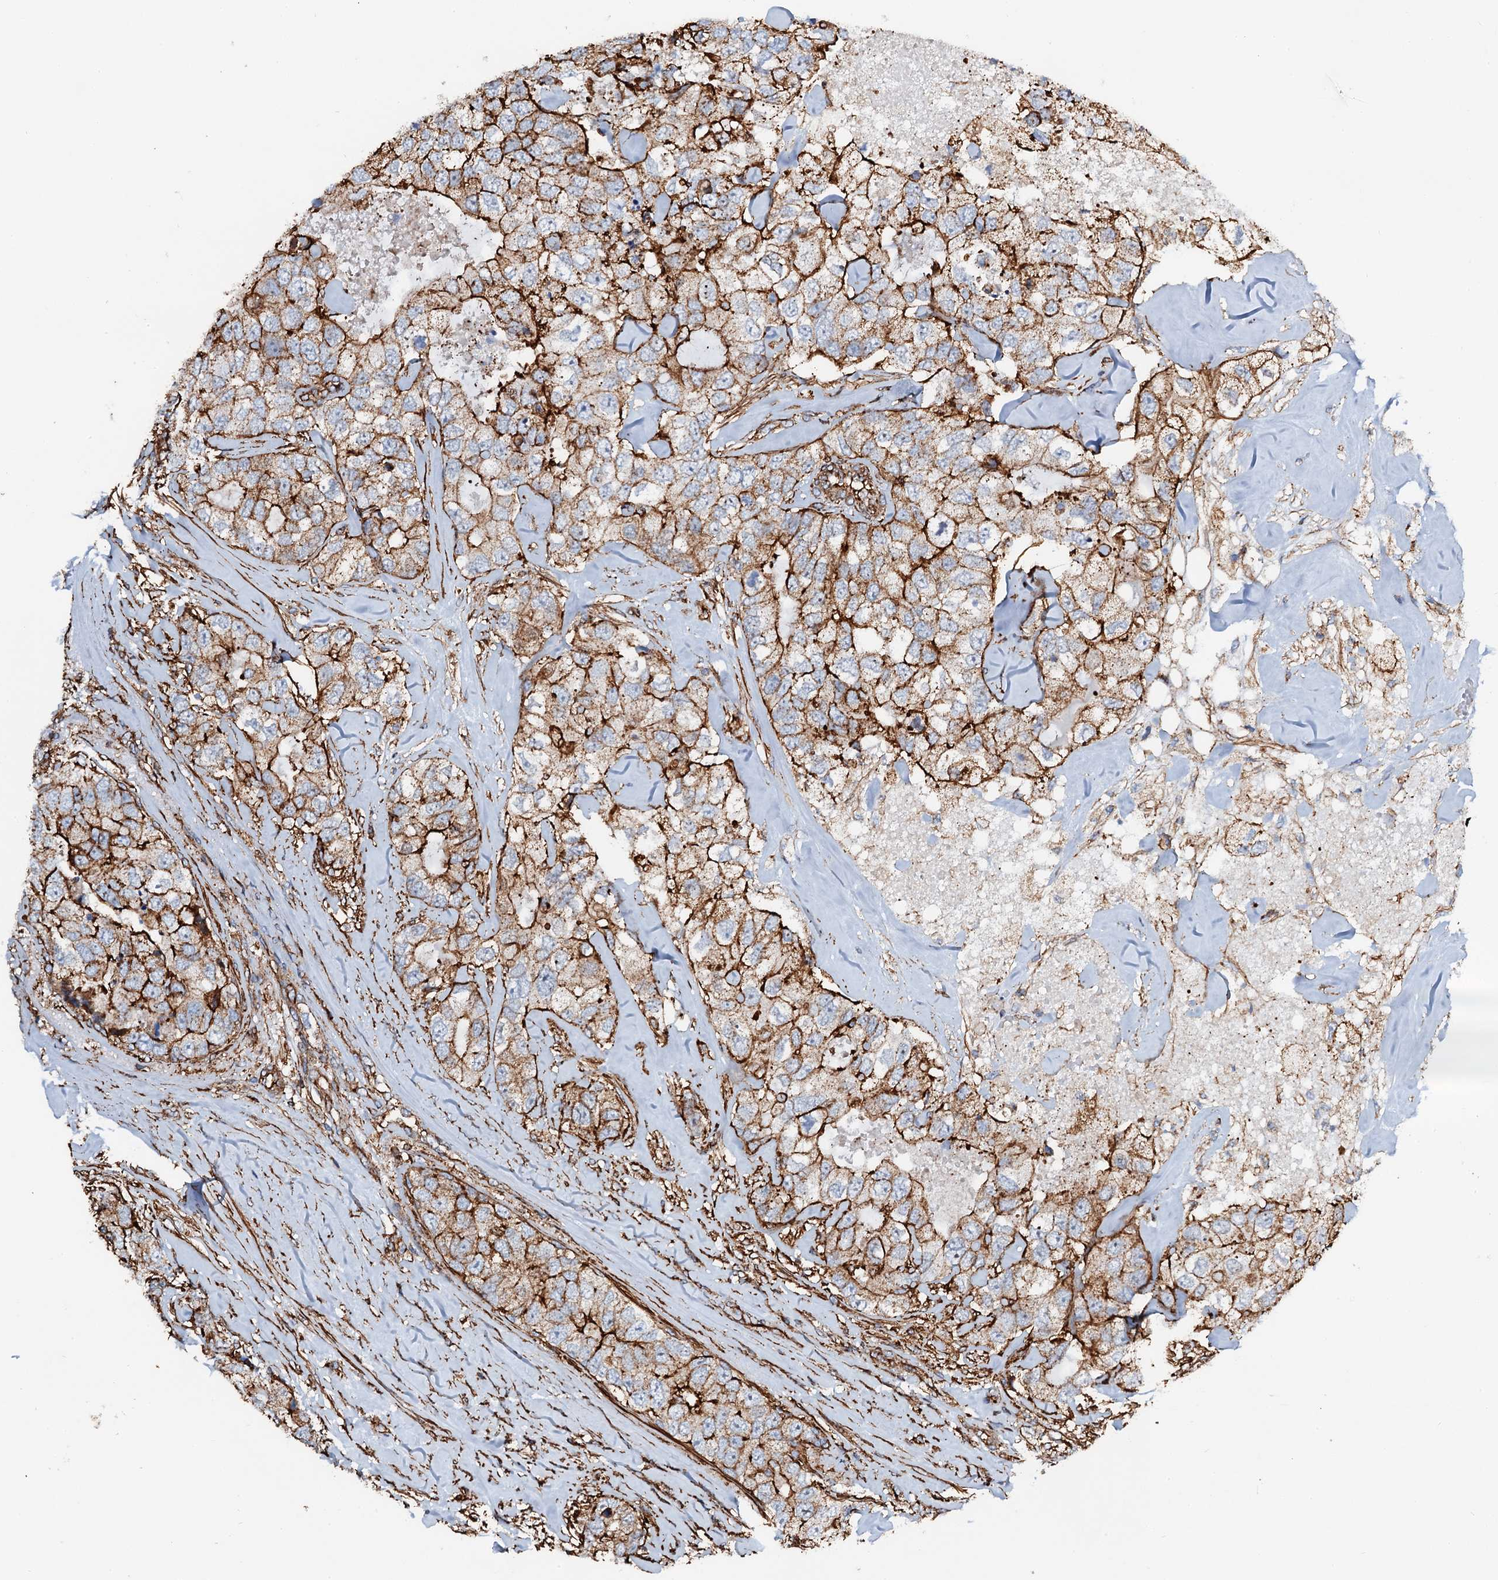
{"staining": {"intensity": "strong", "quantity": ">75%", "location": "cytoplasmic/membranous"}, "tissue": "breast cancer", "cell_type": "Tumor cells", "image_type": "cancer", "snomed": [{"axis": "morphology", "description": "Duct carcinoma"}, {"axis": "topography", "description": "Breast"}], "caption": "Immunohistochemical staining of invasive ductal carcinoma (breast) demonstrates high levels of strong cytoplasmic/membranous expression in about >75% of tumor cells.", "gene": "INTS10", "patient": {"sex": "female", "age": 62}}